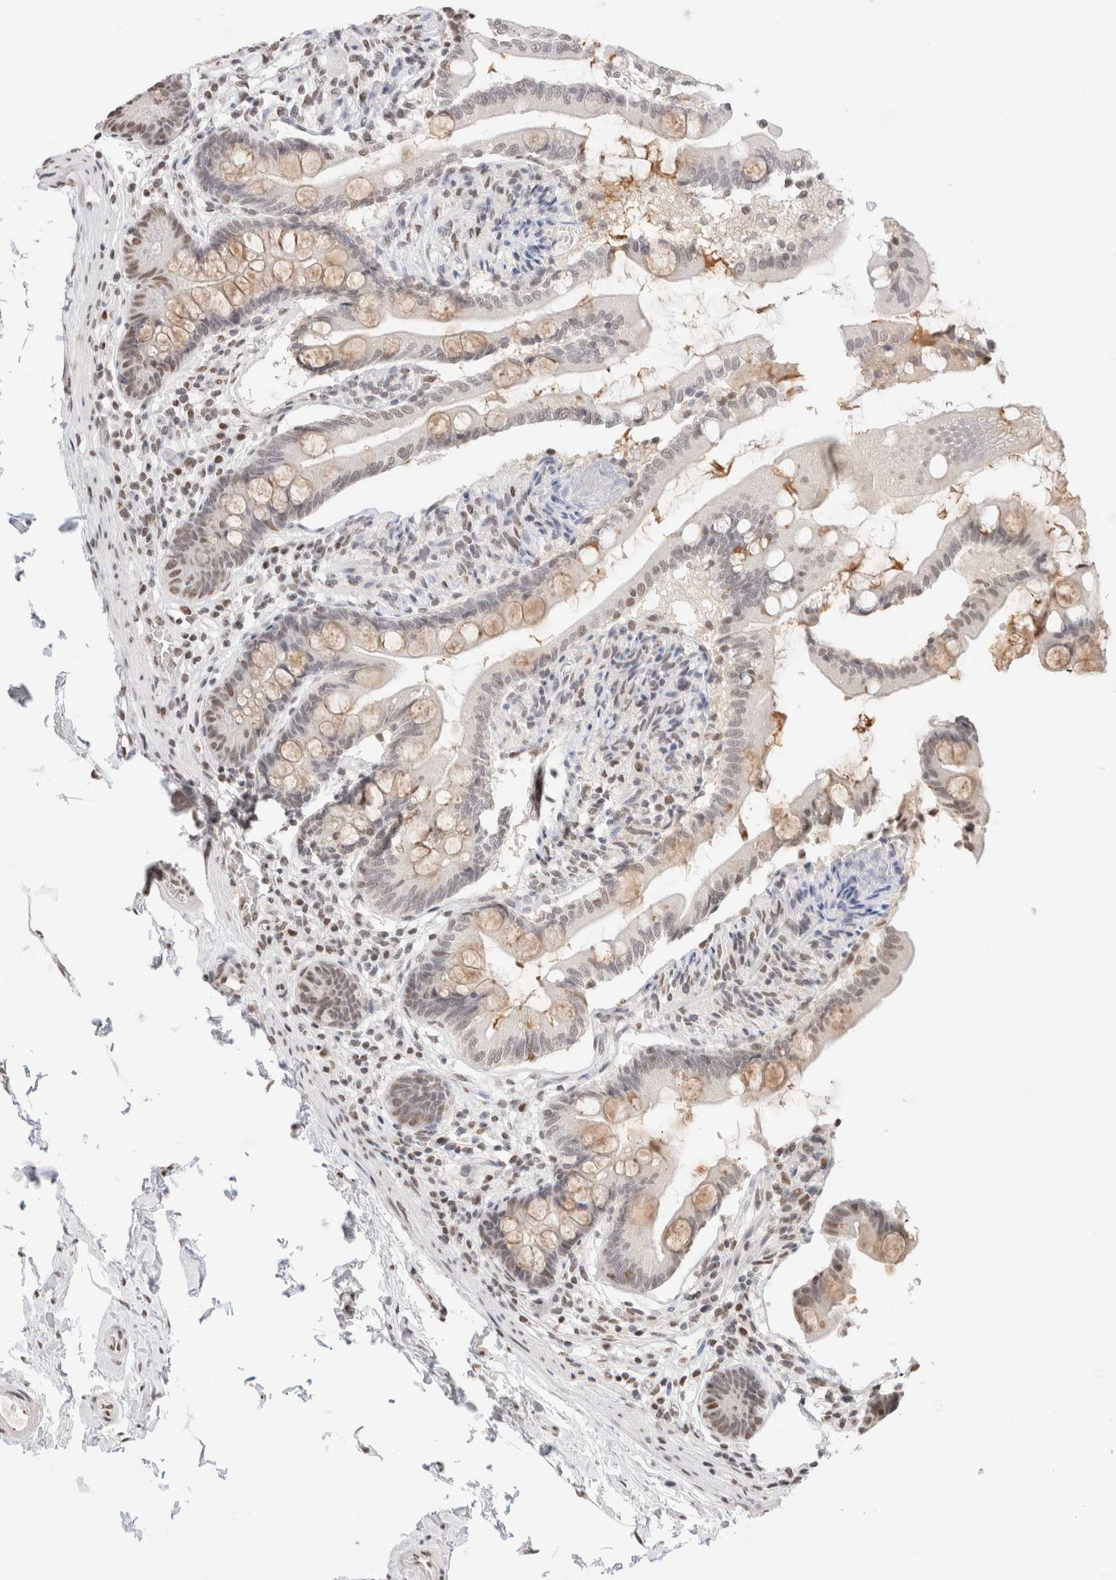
{"staining": {"intensity": "moderate", "quantity": "25%-75%", "location": "cytoplasmic/membranous,nuclear"}, "tissue": "small intestine", "cell_type": "Glandular cells", "image_type": "normal", "snomed": [{"axis": "morphology", "description": "Normal tissue, NOS"}, {"axis": "topography", "description": "Small intestine"}], "caption": "Immunohistochemistry micrograph of benign human small intestine stained for a protein (brown), which displays medium levels of moderate cytoplasmic/membranous,nuclear expression in approximately 25%-75% of glandular cells.", "gene": "SUPT3H", "patient": {"sex": "female", "age": 56}}